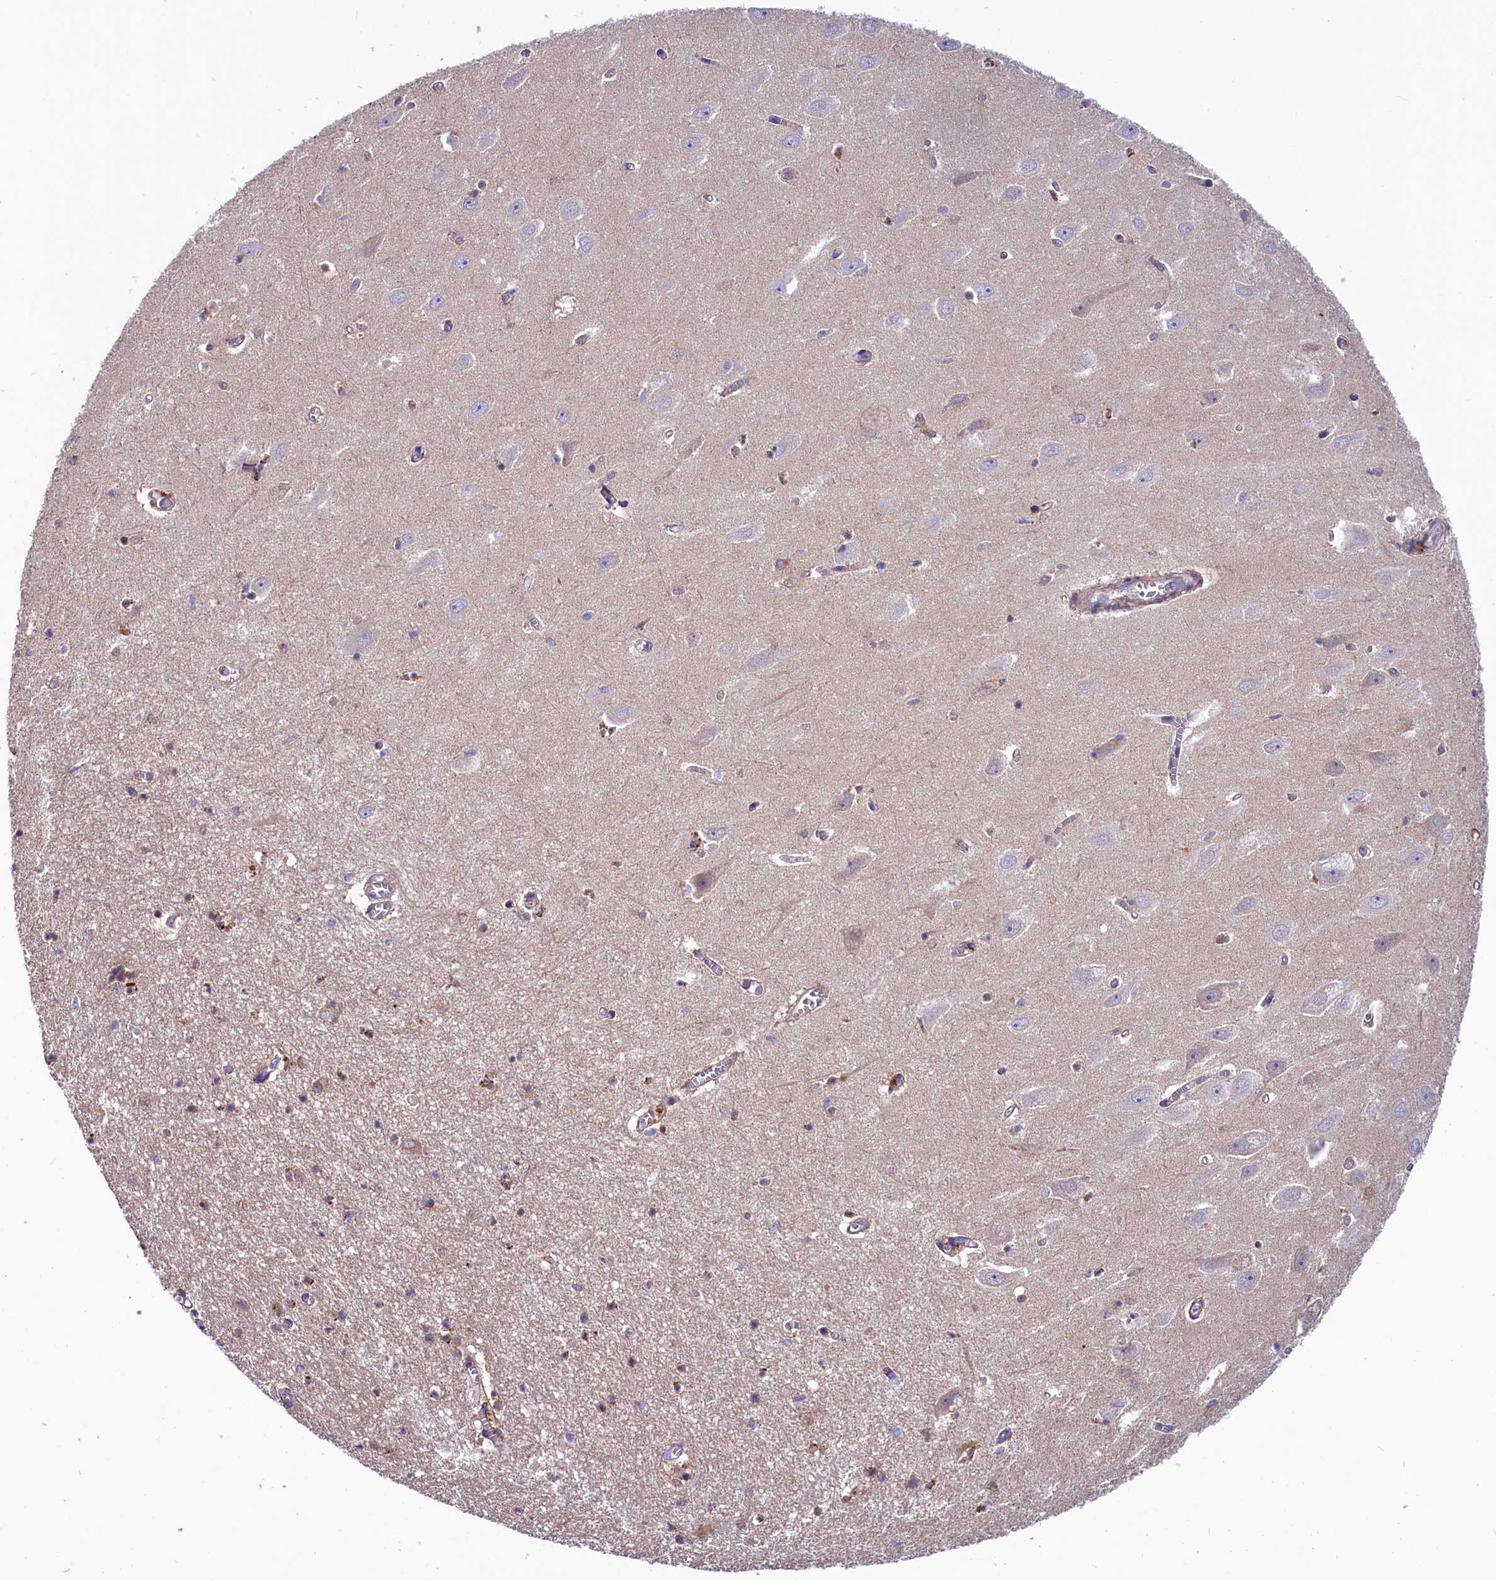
{"staining": {"intensity": "negative", "quantity": "none", "location": "none"}, "tissue": "hippocampus", "cell_type": "Glial cells", "image_type": "normal", "snomed": [{"axis": "morphology", "description": "Normal tissue, NOS"}, {"axis": "topography", "description": "Hippocampus"}], "caption": "Immunohistochemistry (IHC) photomicrograph of benign hippocampus stained for a protein (brown), which shows no staining in glial cells.", "gene": "SLC39A6", "patient": {"sex": "female", "age": 64}}